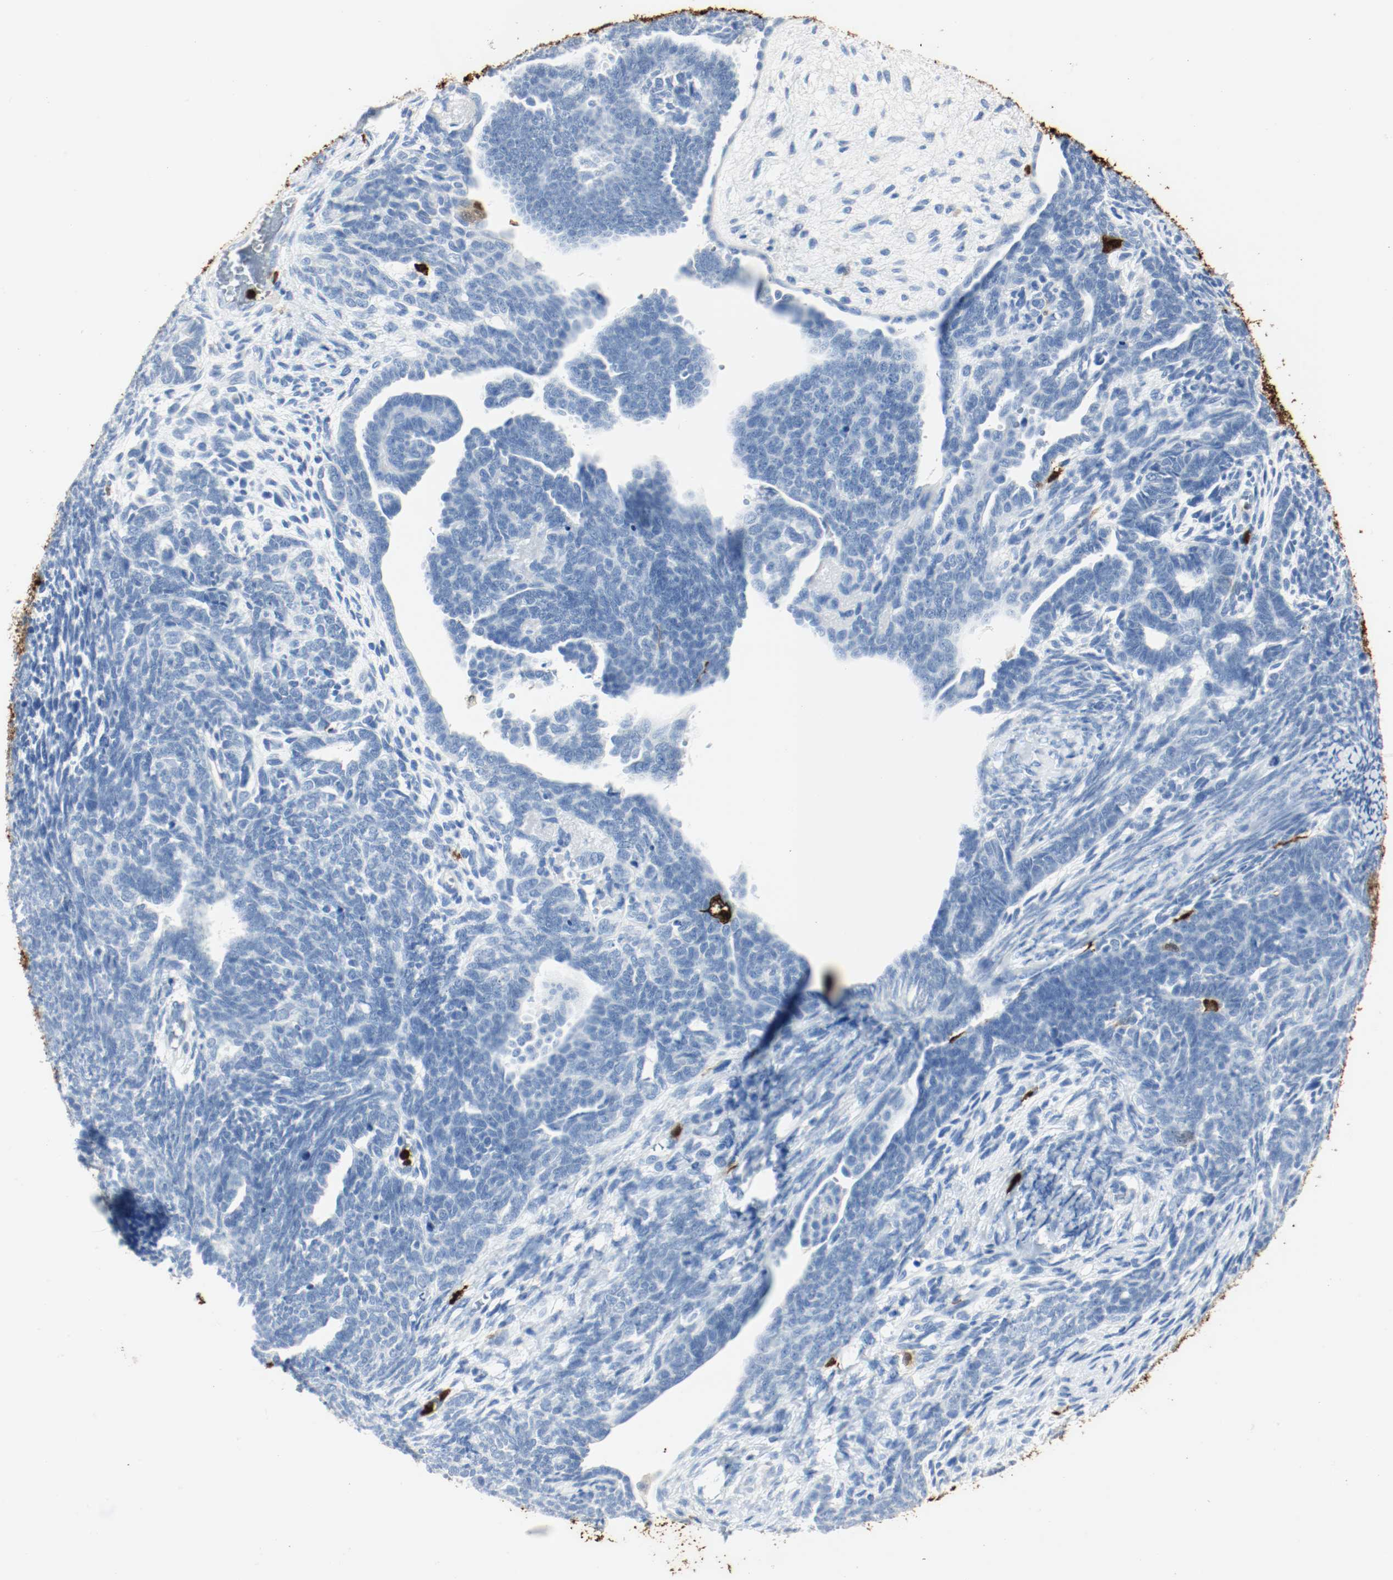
{"staining": {"intensity": "negative", "quantity": "none", "location": "none"}, "tissue": "endometrial cancer", "cell_type": "Tumor cells", "image_type": "cancer", "snomed": [{"axis": "morphology", "description": "Neoplasm, malignant, NOS"}, {"axis": "topography", "description": "Endometrium"}], "caption": "Image shows no protein positivity in tumor cells of malignant neoplasm (endometrial) tissue. (IHC, brightfield microscopy, high magnification).", "gene": "S100A9", "patient": {"sex": "female", "age": 74}}